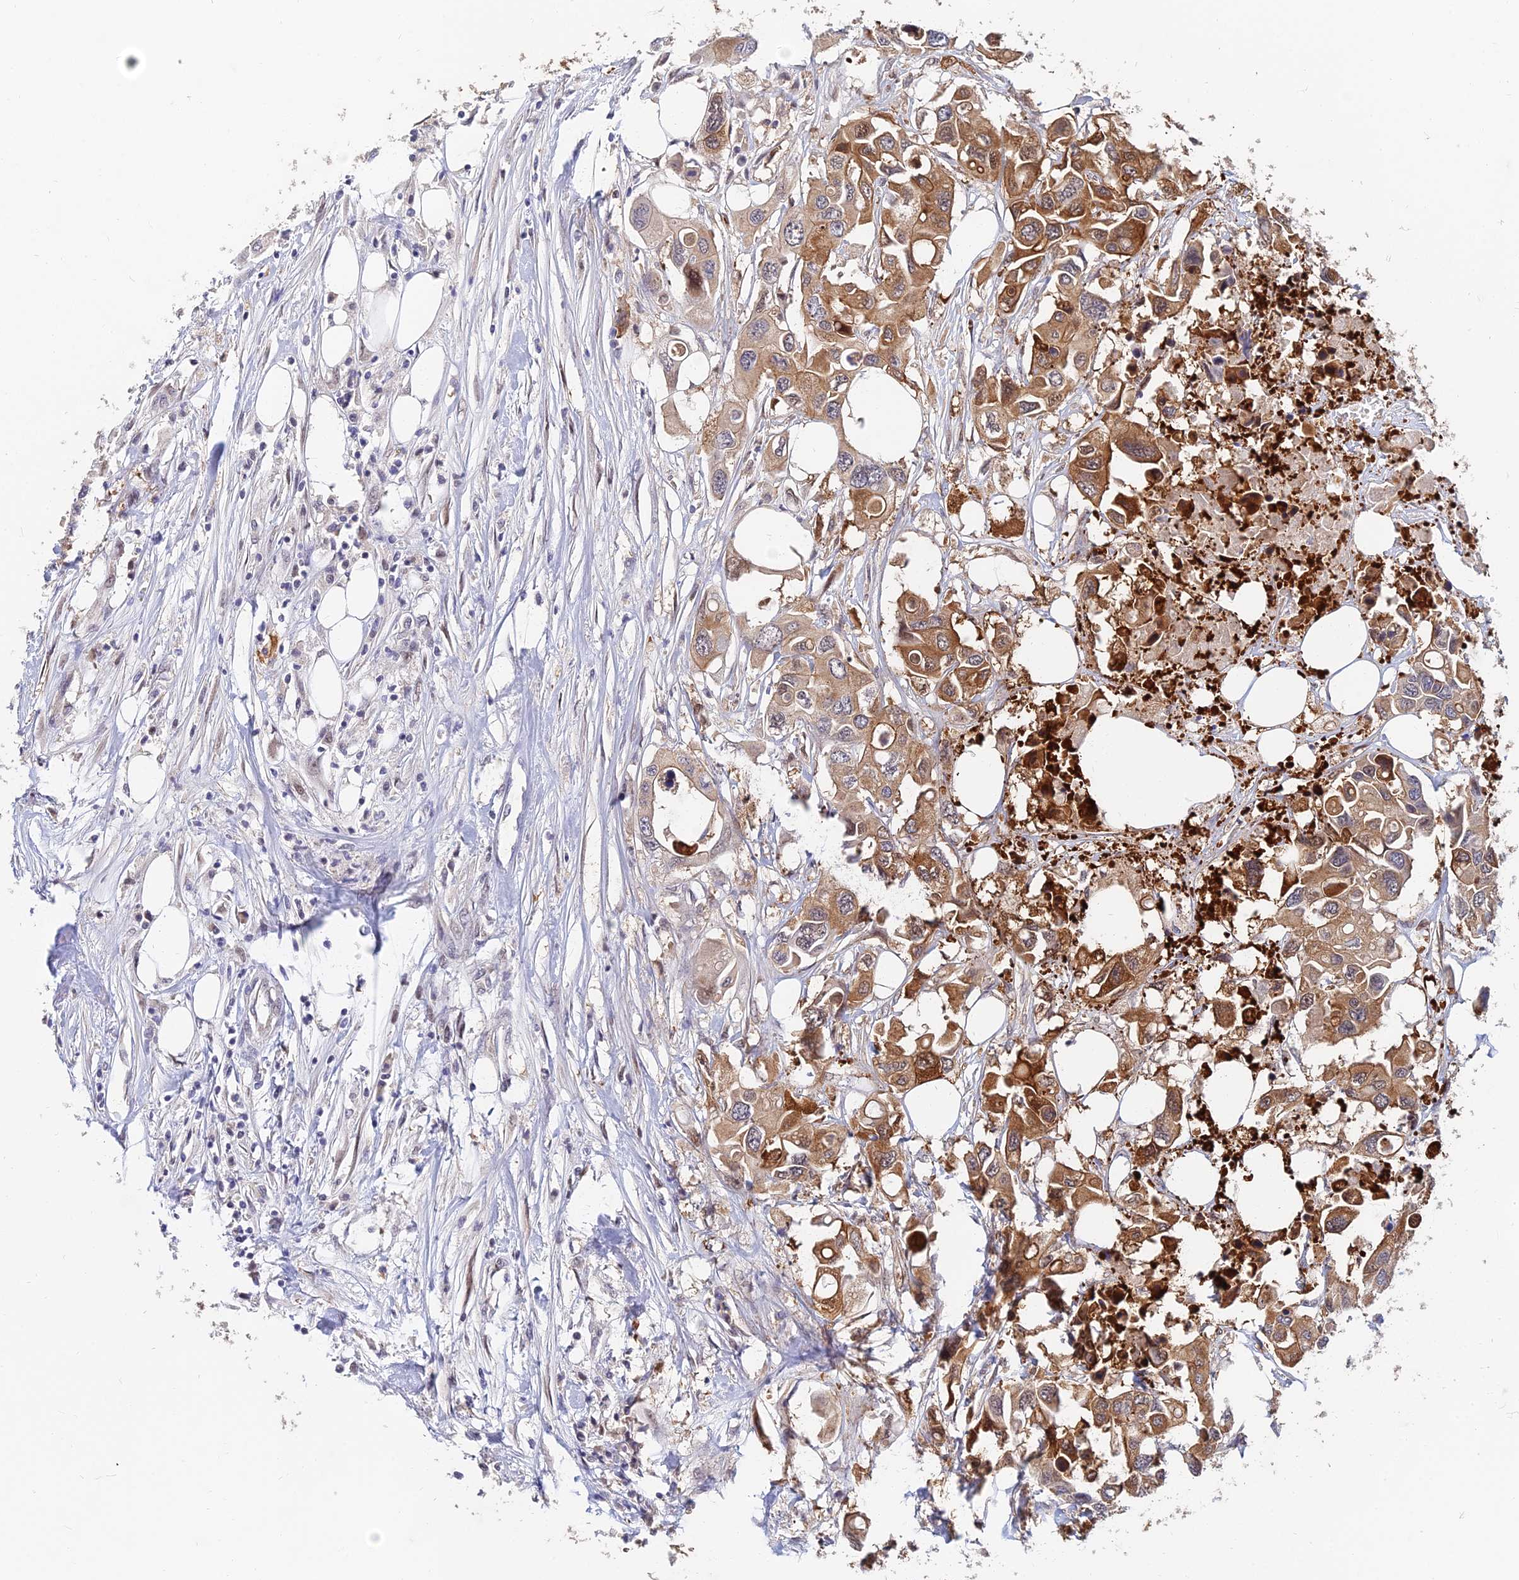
{"staining": {"intensity": "moderate", "quantity": ">75%", "location": "cytoplasmic/membranous"}, "tissue": "colorectal cancer", "cell_type": "Tumor cells", "image_type": "cancer", "snomed": [{"axis": "morphology", "description": "Adenocarcinoma, NOS"}, {"axis": "topography", "description": "Colon"}], "caption": "Human colorectal adenocarcinoma stained with a protein marker shows moderate staining in tumor cells.", "gene": "B3GALT4", "patient": {"sex": "male", "age": 77}}